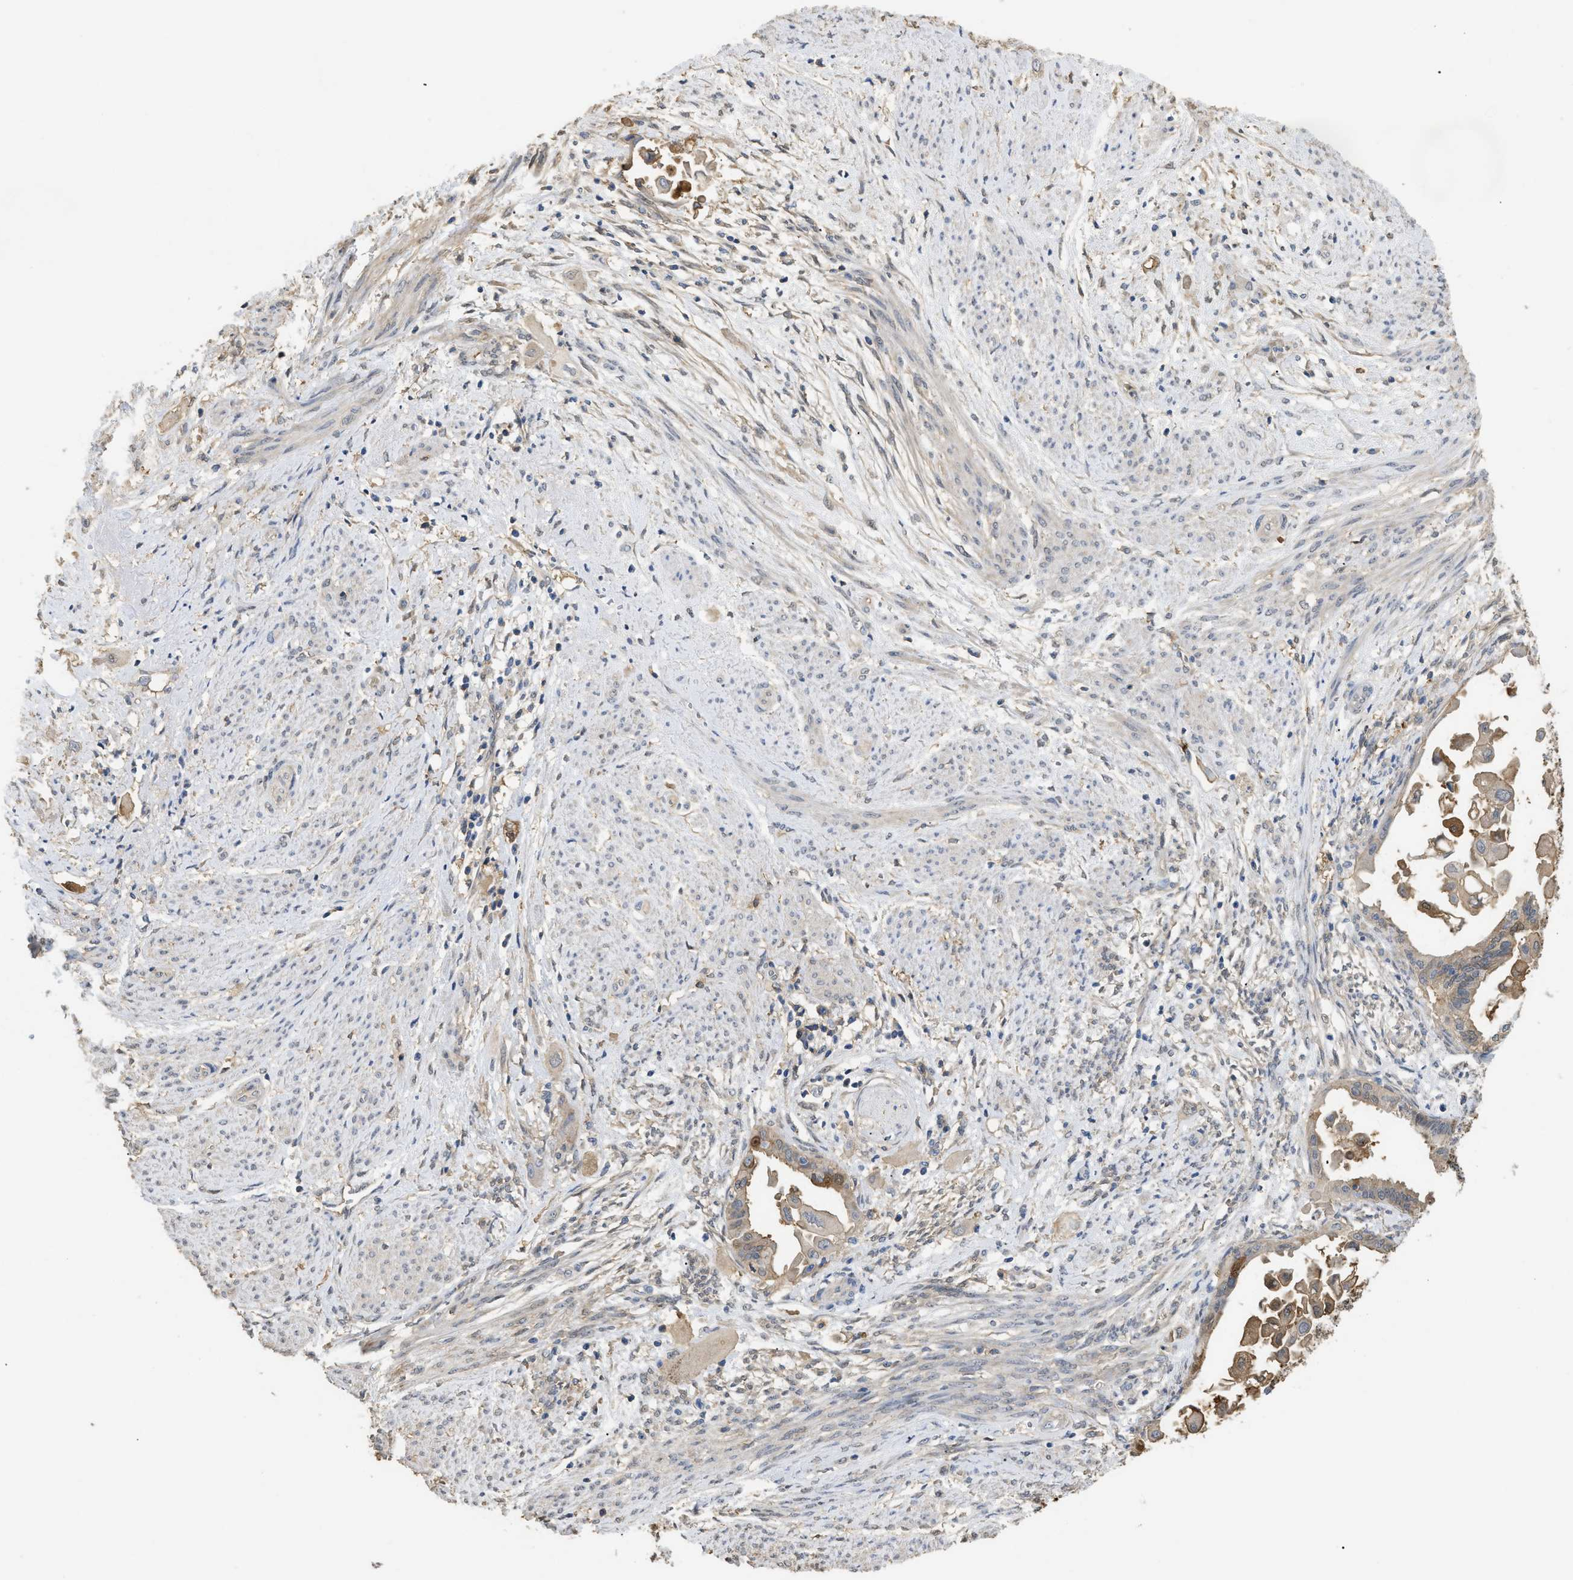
{"staining": {"intensity": "weak", "quantity": "<25%", "location": "cytoplasmic/membranous"}, "tissue": "cervical cancer", "cell_type": "Tumor cells", "image_type": "cancer", "snomed": [{"axis": "morphology", "description": "Normal tissue, NOS"}, {"axis": "morphology", "description": "Adenocarcinoma, NOS"}, {"axis": "topography", "description": "Cervix"}, {"axis": "topography", "description": "Endometrium"}], "caption": "Micrograph shows no protein expression in tumor cells of cervical cancer tissue.", "gene": "ANXA4", "patient": {"sex": "female", "age": 86}}